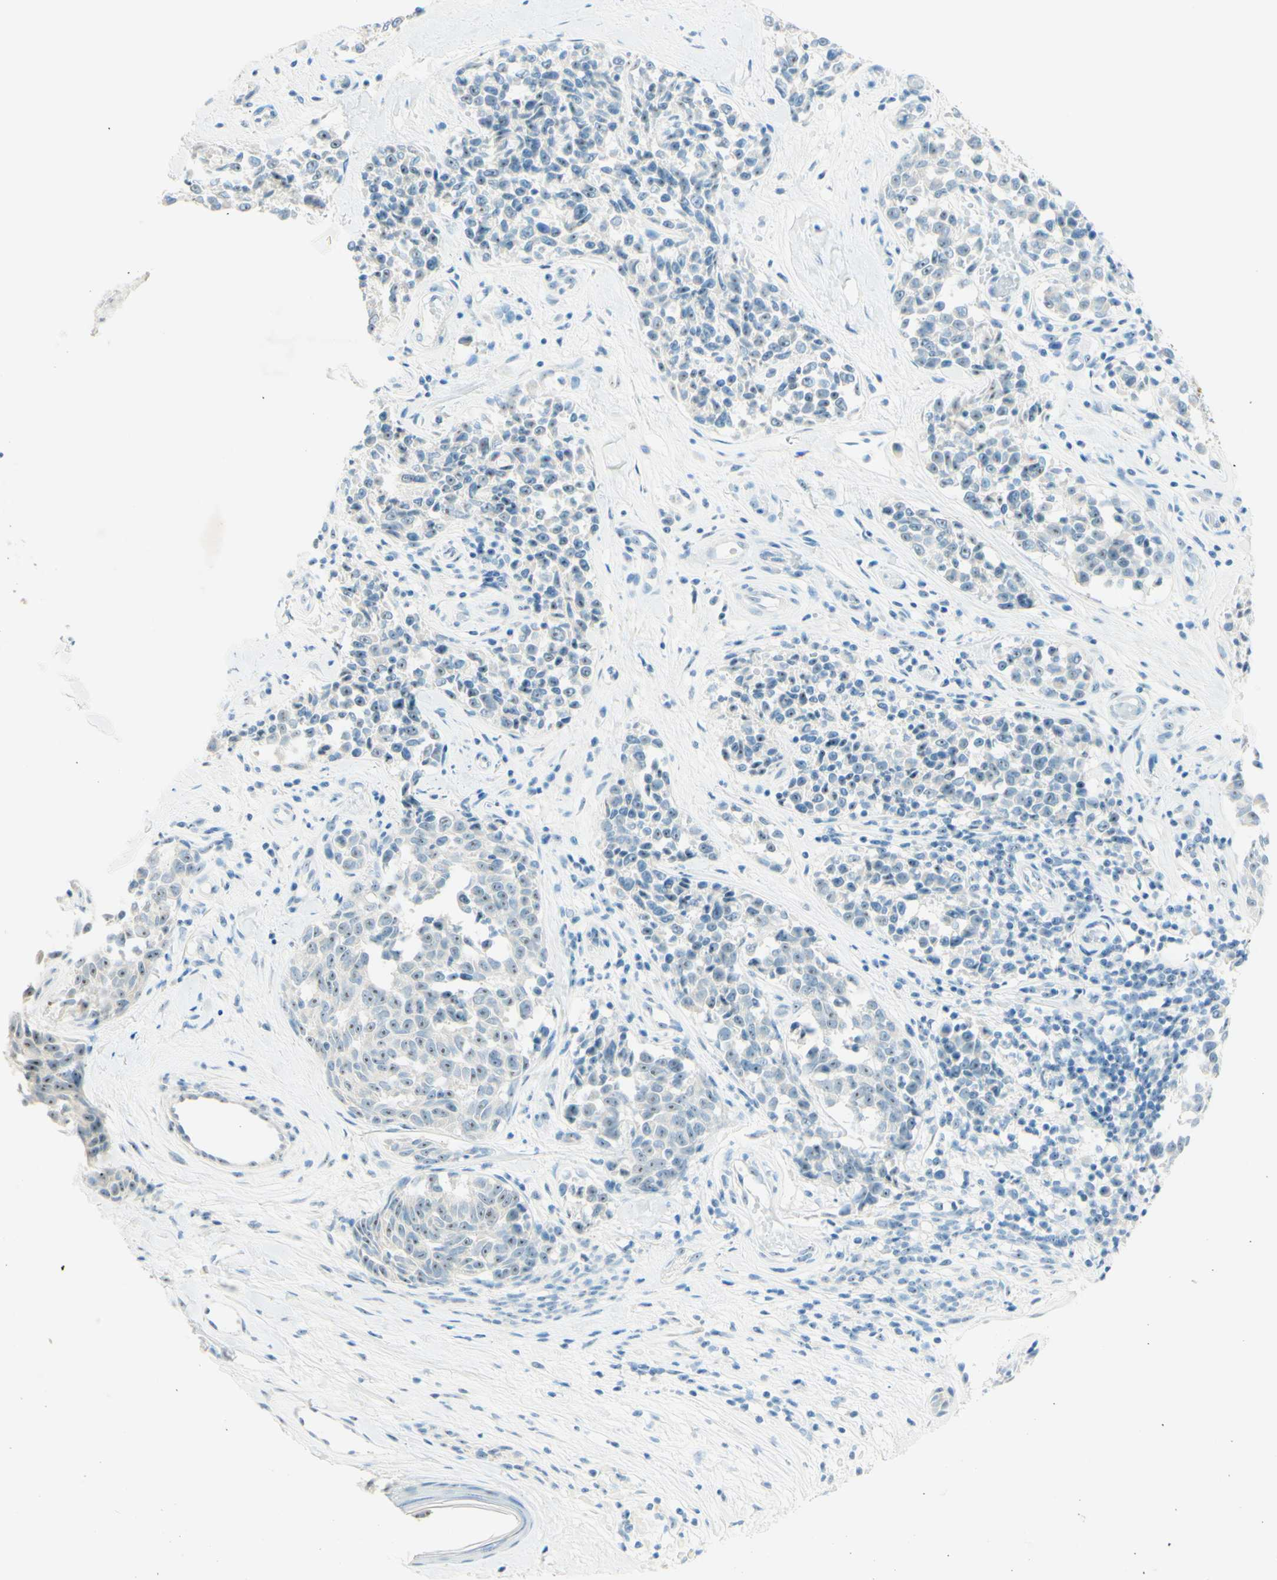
{"staining": {"intensity": "weak", "quantity": "<25%", "location": "nuclear"}, "tissue": "melanoma", "cell_type": "Tumor cells", "image_type": "cancer", "snomed": [{"axis": "morphology", "description": "Malignant melanoma, NOS"}, {"axis": "topography", "description": "Skin"}], "caption": "Immunohistochemical staining of melanoma displays no significant staining in tumor cells.", "gene": "FMR1NB", "patient": {"sex": "female", "age": 64}}